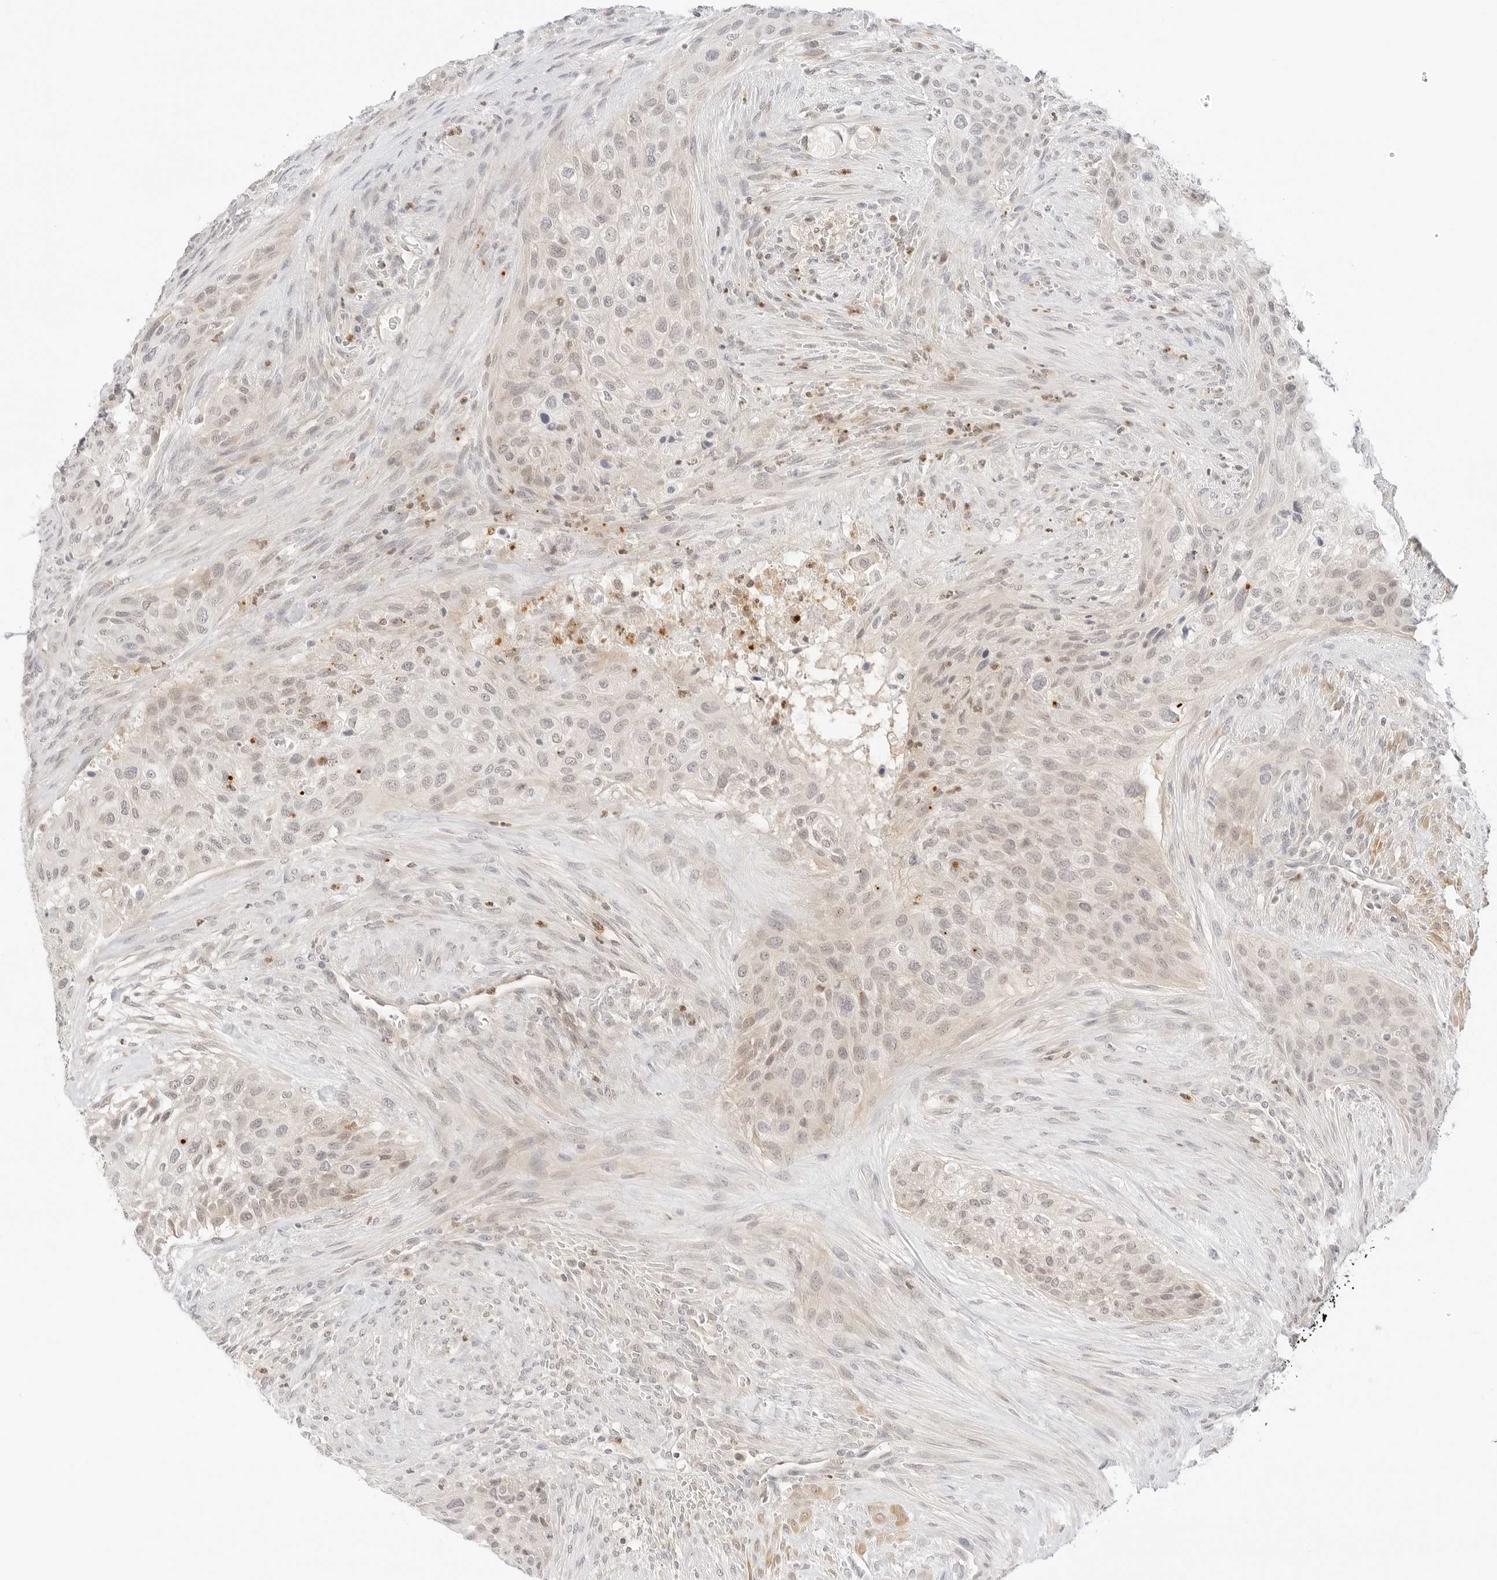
{"staining": {"intensity": "weak", "quantity": "<25%", "location": "nuclear"}, "tissue": "urothelial cancer", "cell_type": "Tumor cells", "image_type": "cancer", "snomed": [{"axis": "morphology", "description": "Urothelial carcinoma, High grade"}, {"axis": "topography", "description": "Urinary bladder"}], "caption": "The micrograph demonstrates no significant expression in tumor cells of urothelial cancer. The staining was performed using DAB (3,3'-diaminobenzidine) to visualize the protein expression in brown, while the nuclei were stained in blue with hematoxylin (Magnification: 20x).", "gene": "GNAS", "patient": {"sex": "male", "age": 35}}